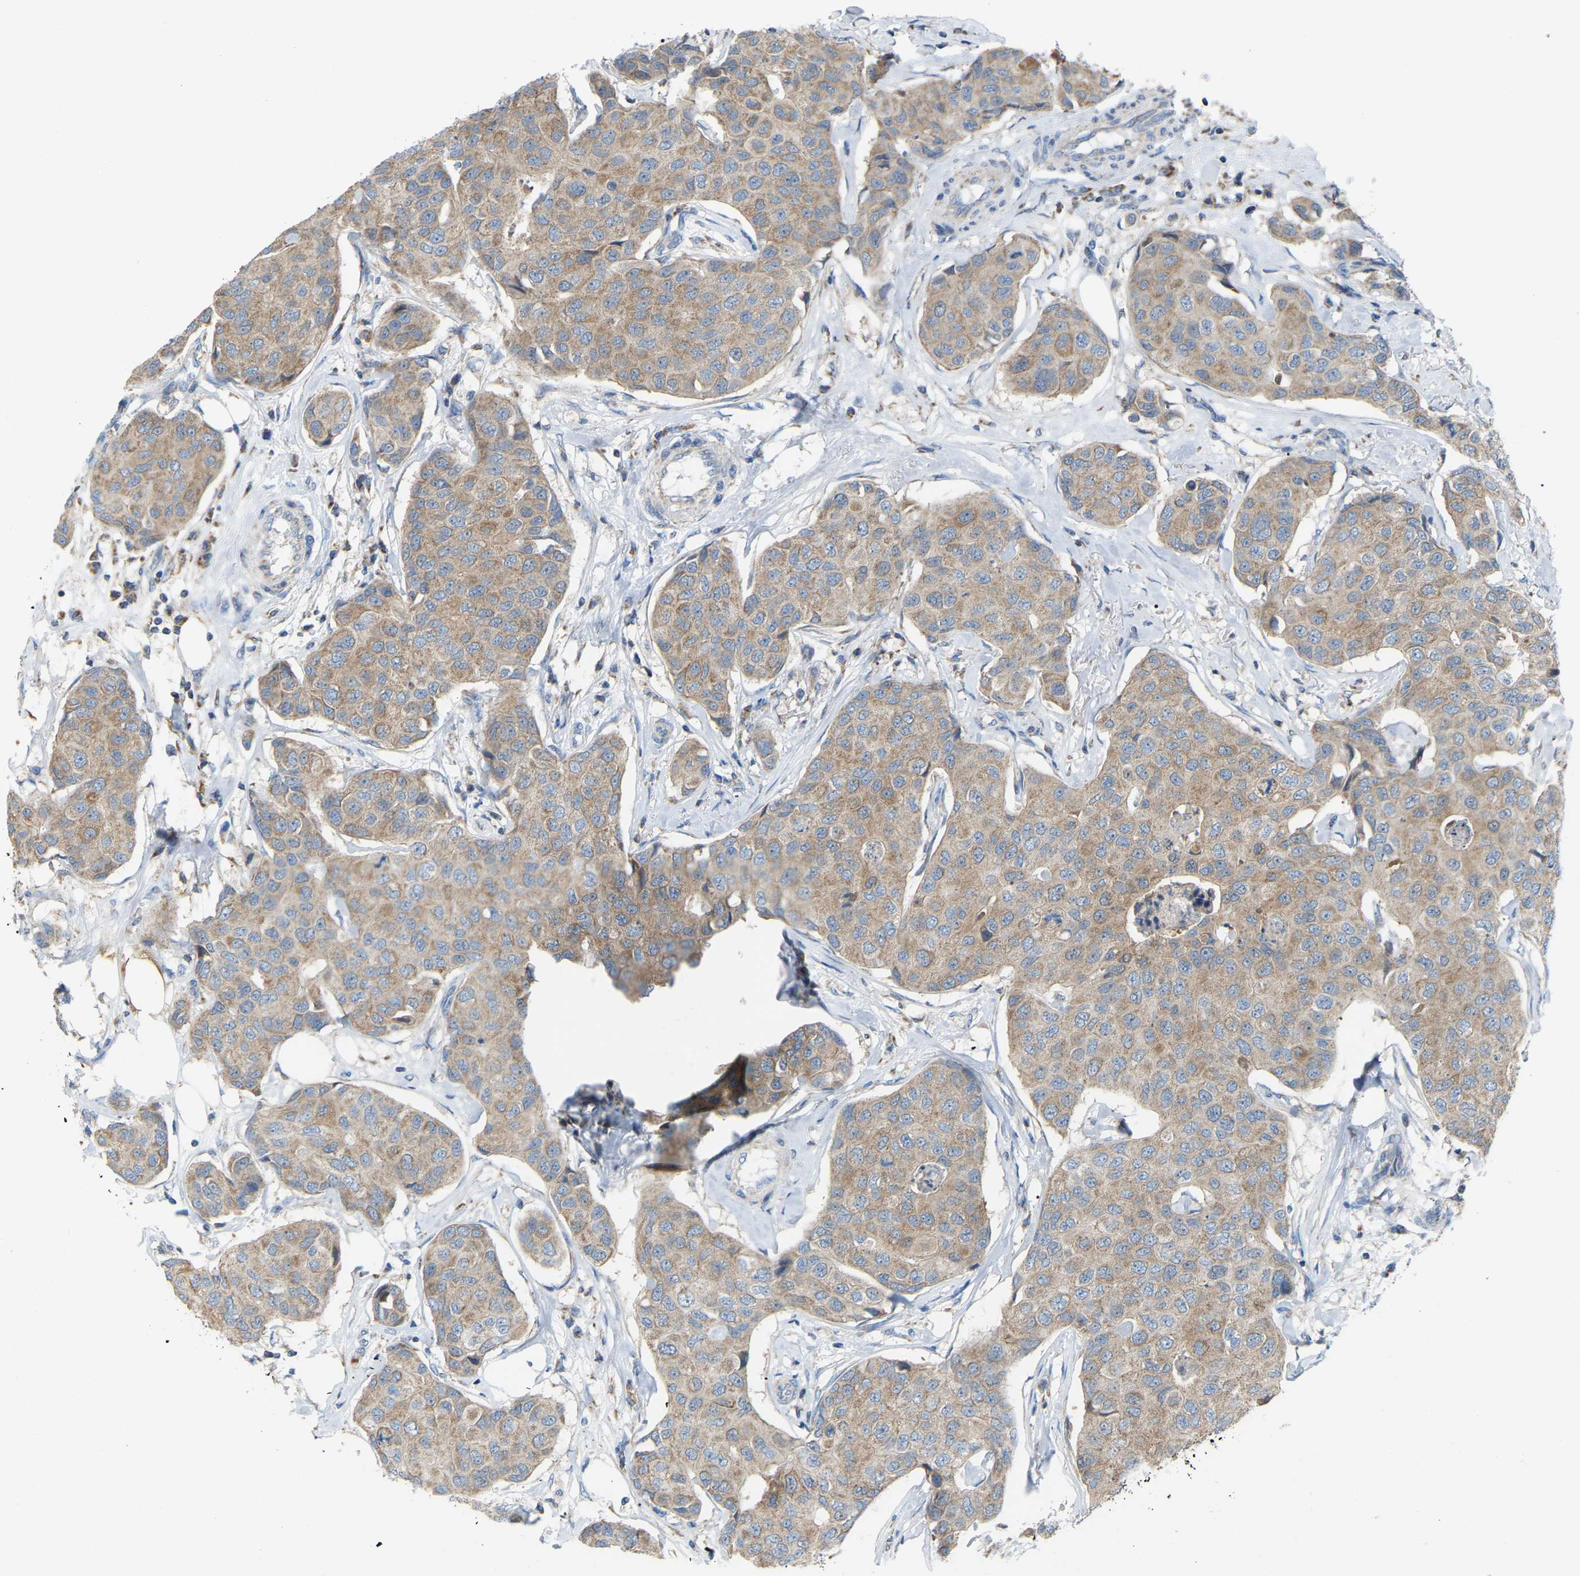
{"staining": {"intensity": "weak", "quantity": ">75%", "location": "cytoplasmic/membranous"}, "tissue": "breast cancer", "cell_type": "Tumor cells", "image_type": "cancer", "snomed": [{"axis": "morphology", "description": "Duct carcinoma"}, {"axis": "topography", "description": "Breast"}], "caption": "A photomicrograph of breast intraductal carcinoma stained for a protein demonstrates weak cytoplasmic/membranous brown staining in tumor cells.", "gene": "CROT", "patient": {"sex": "female", "age": 80}}